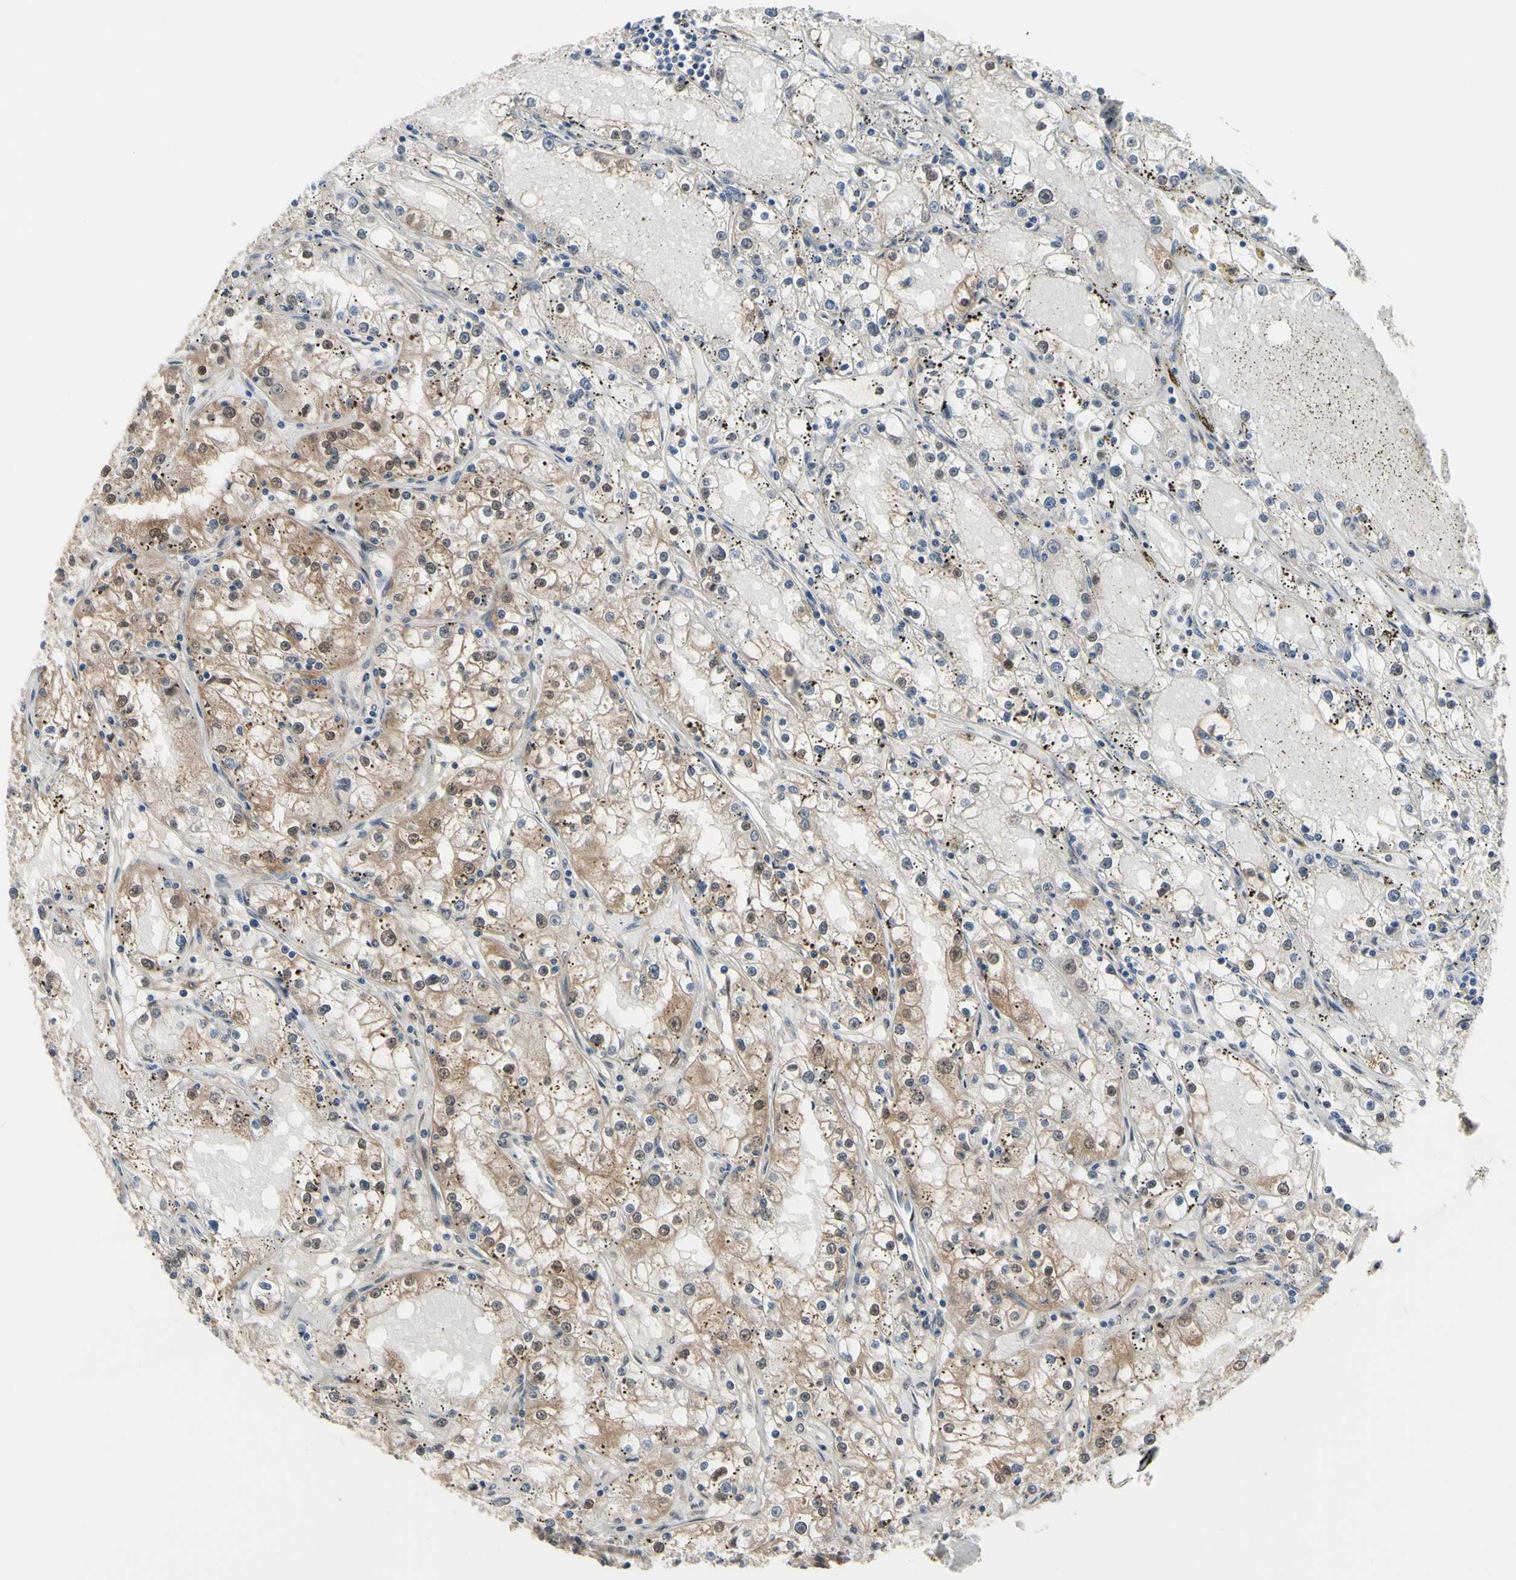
{"staining": {"intensity": "moderate", "quantity": "<25%", "location": "cytoplasmic/membranous,nuclear"}, "tissue": "renal cancer", "cell_type": "Tumor cells", "image_type": "cancer", "snomed": [{"axis": "morphology", "description": "Adenocarcinoma, NOS"}, {"axis": "topography", "description": "Kidney"}], "caption": "Protein expression analysis of human adenocarcinoma (renal) reveals moderate cytoplasmic/membranous and nuclear positivity in about <25% of tumor cells.", "gene": "HSPA4", "patient": {"sex": "male", "age": 56}}